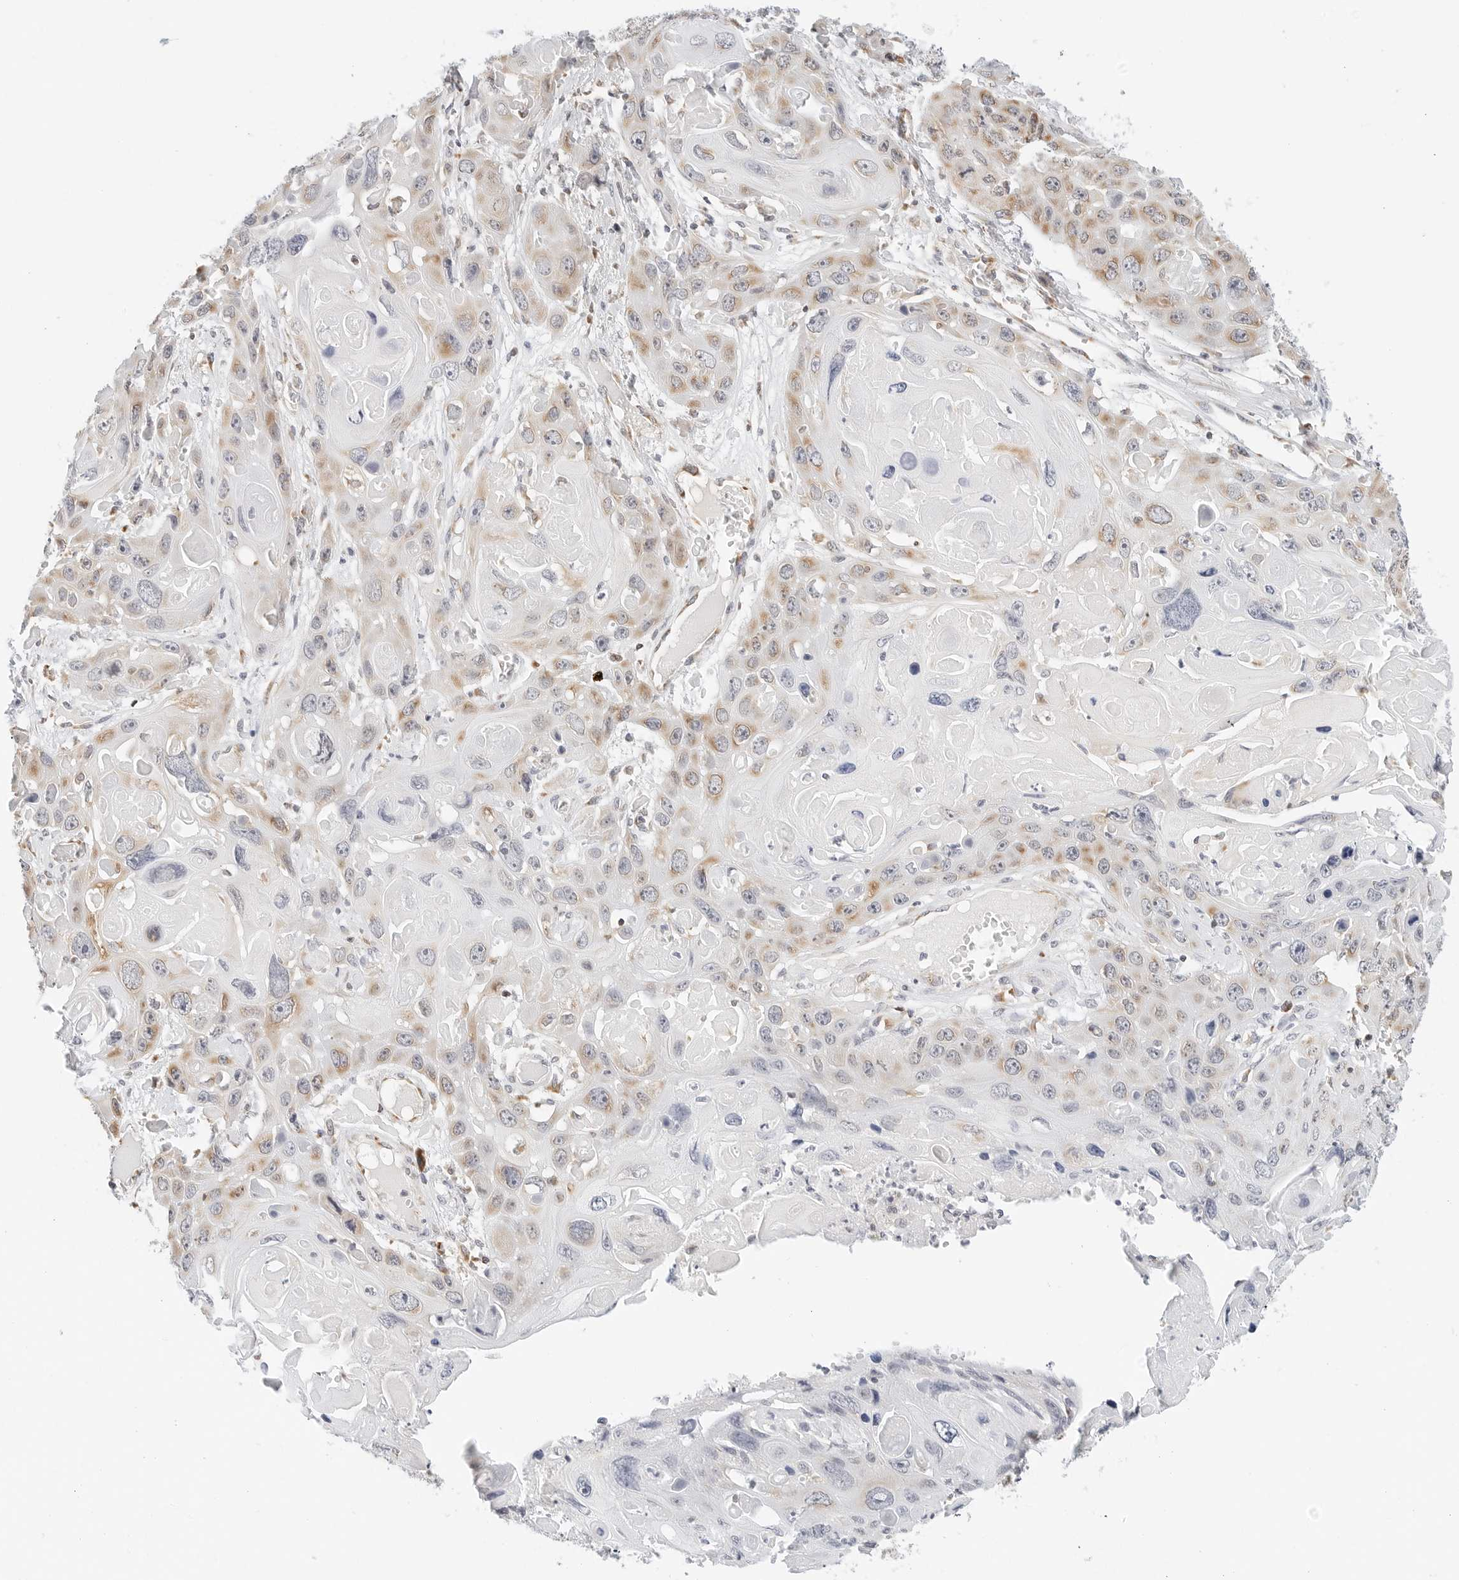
{"staining": {"intensity": "moderate", "quantity": "<25%", "location": "cytoplasmic/membranous"}, "tissue": "skin cancer", "cell_type": "Tumor cells", "image_type": "cancer", "snomed": [{"axis": "morphology", "description": "Squamous cell carcinoma, NOS"}, {"axis": "topography", "description": "Skin"}], "caption": "Immunohistochemistry (IHC) micrograph of skin cancer stained for a protein (brown), which demonstrates low levels of moderate cytoplasmic/membranous positivity in about <25% of tumor cells.", "gene": "ATL1", "patient": {"sex": "male", "age": 55}}